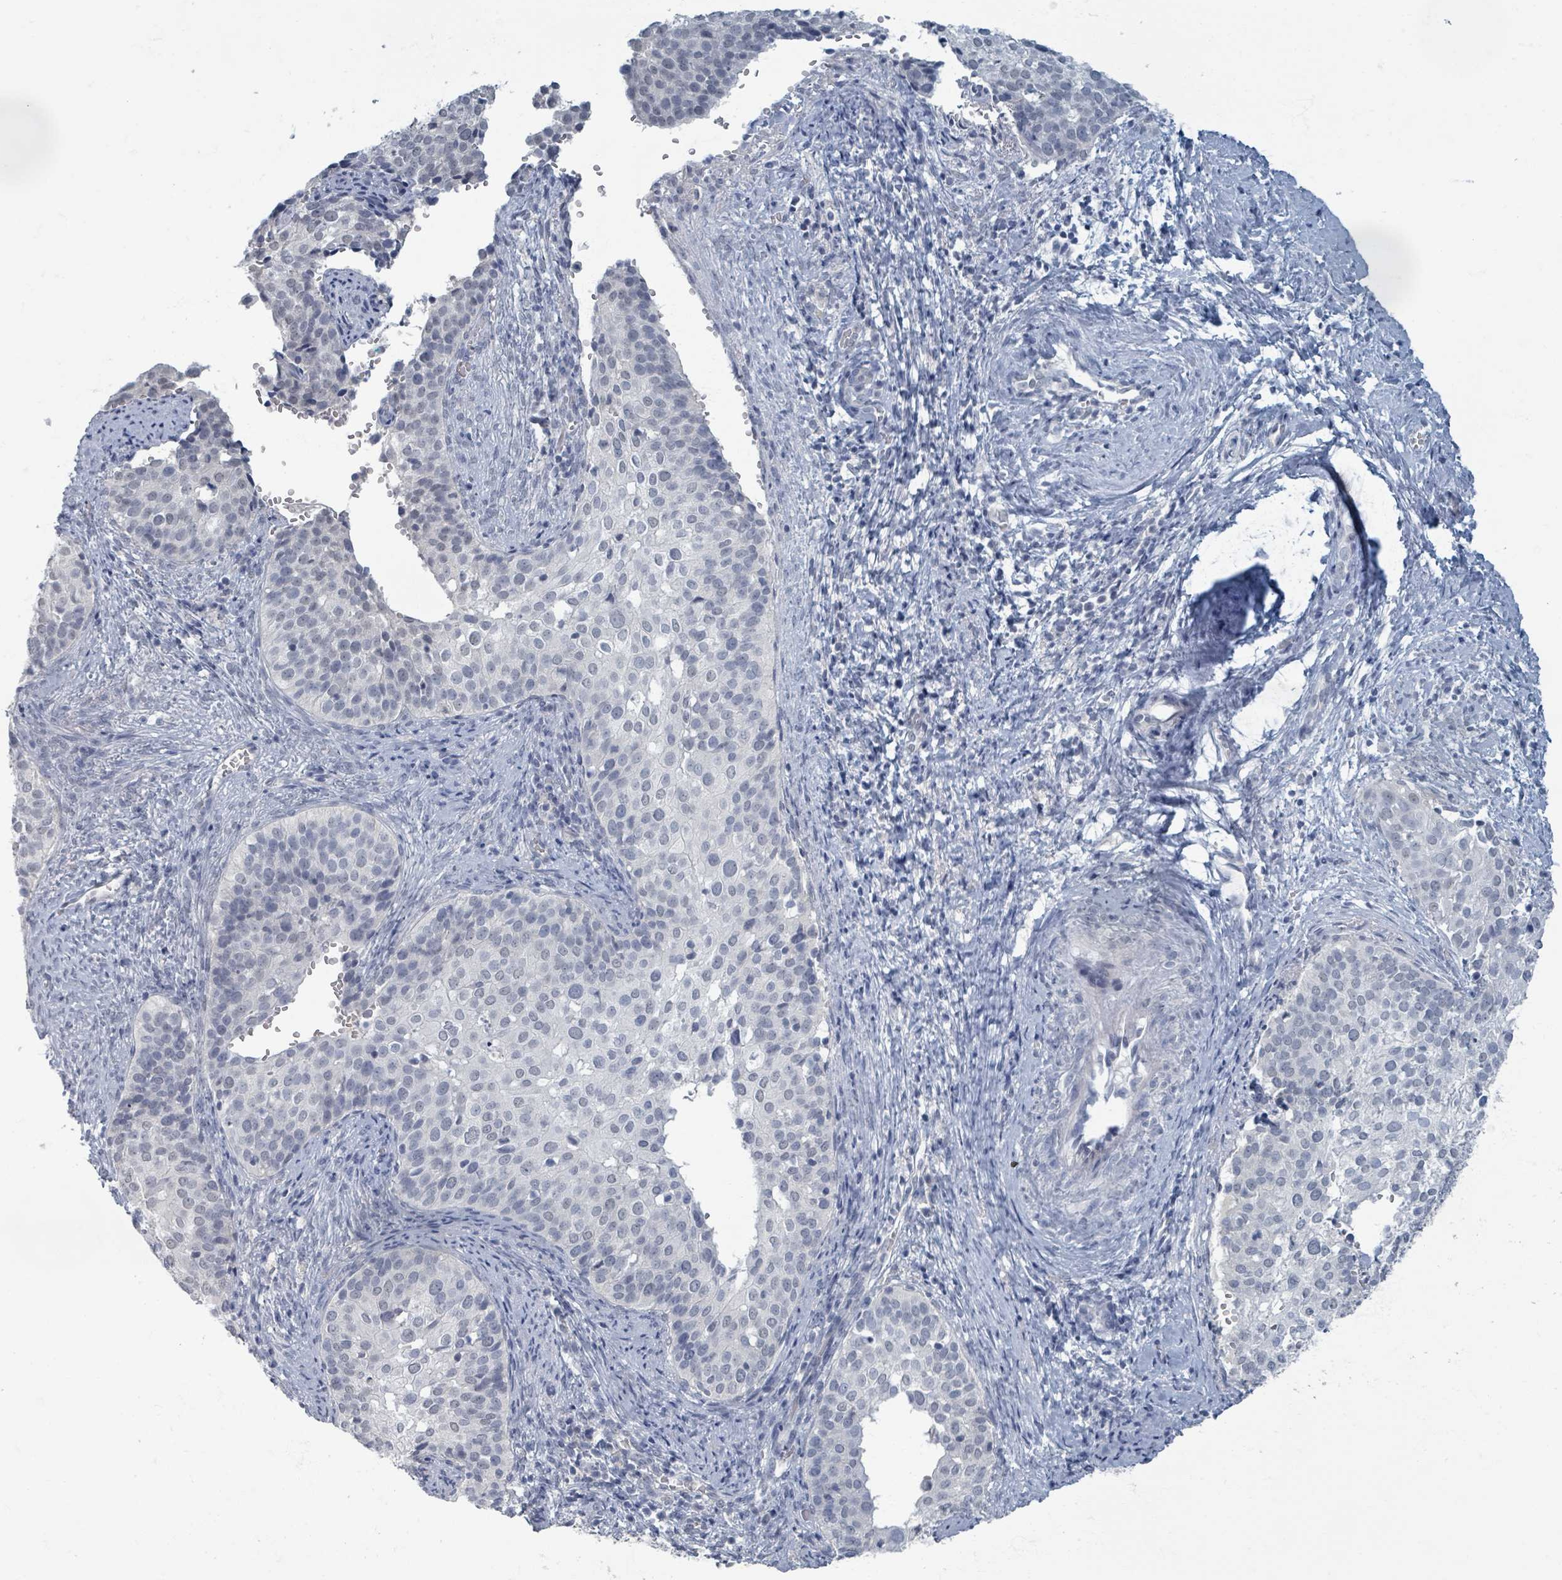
{"staining": {"intensity": "negative", "quantity": "none", "location": "none"}, "tissue": "cervical cancer", "cell_type": "Tumor cells", "image_type": "cancer", "snomed": [{"axis": "morphology", "description": "Squamous cell carcinoma, NOS"}, {"axis": "topography", "description": "Cervix"}], "caption": "Immunohistochemistry of cervical cancer reveals no expression in tumor cells. (Immunohistochemistry, brightfield microscopy, high magnification).", "gene": "WNT11", "patient": {"sex": "female", "age": 44}}